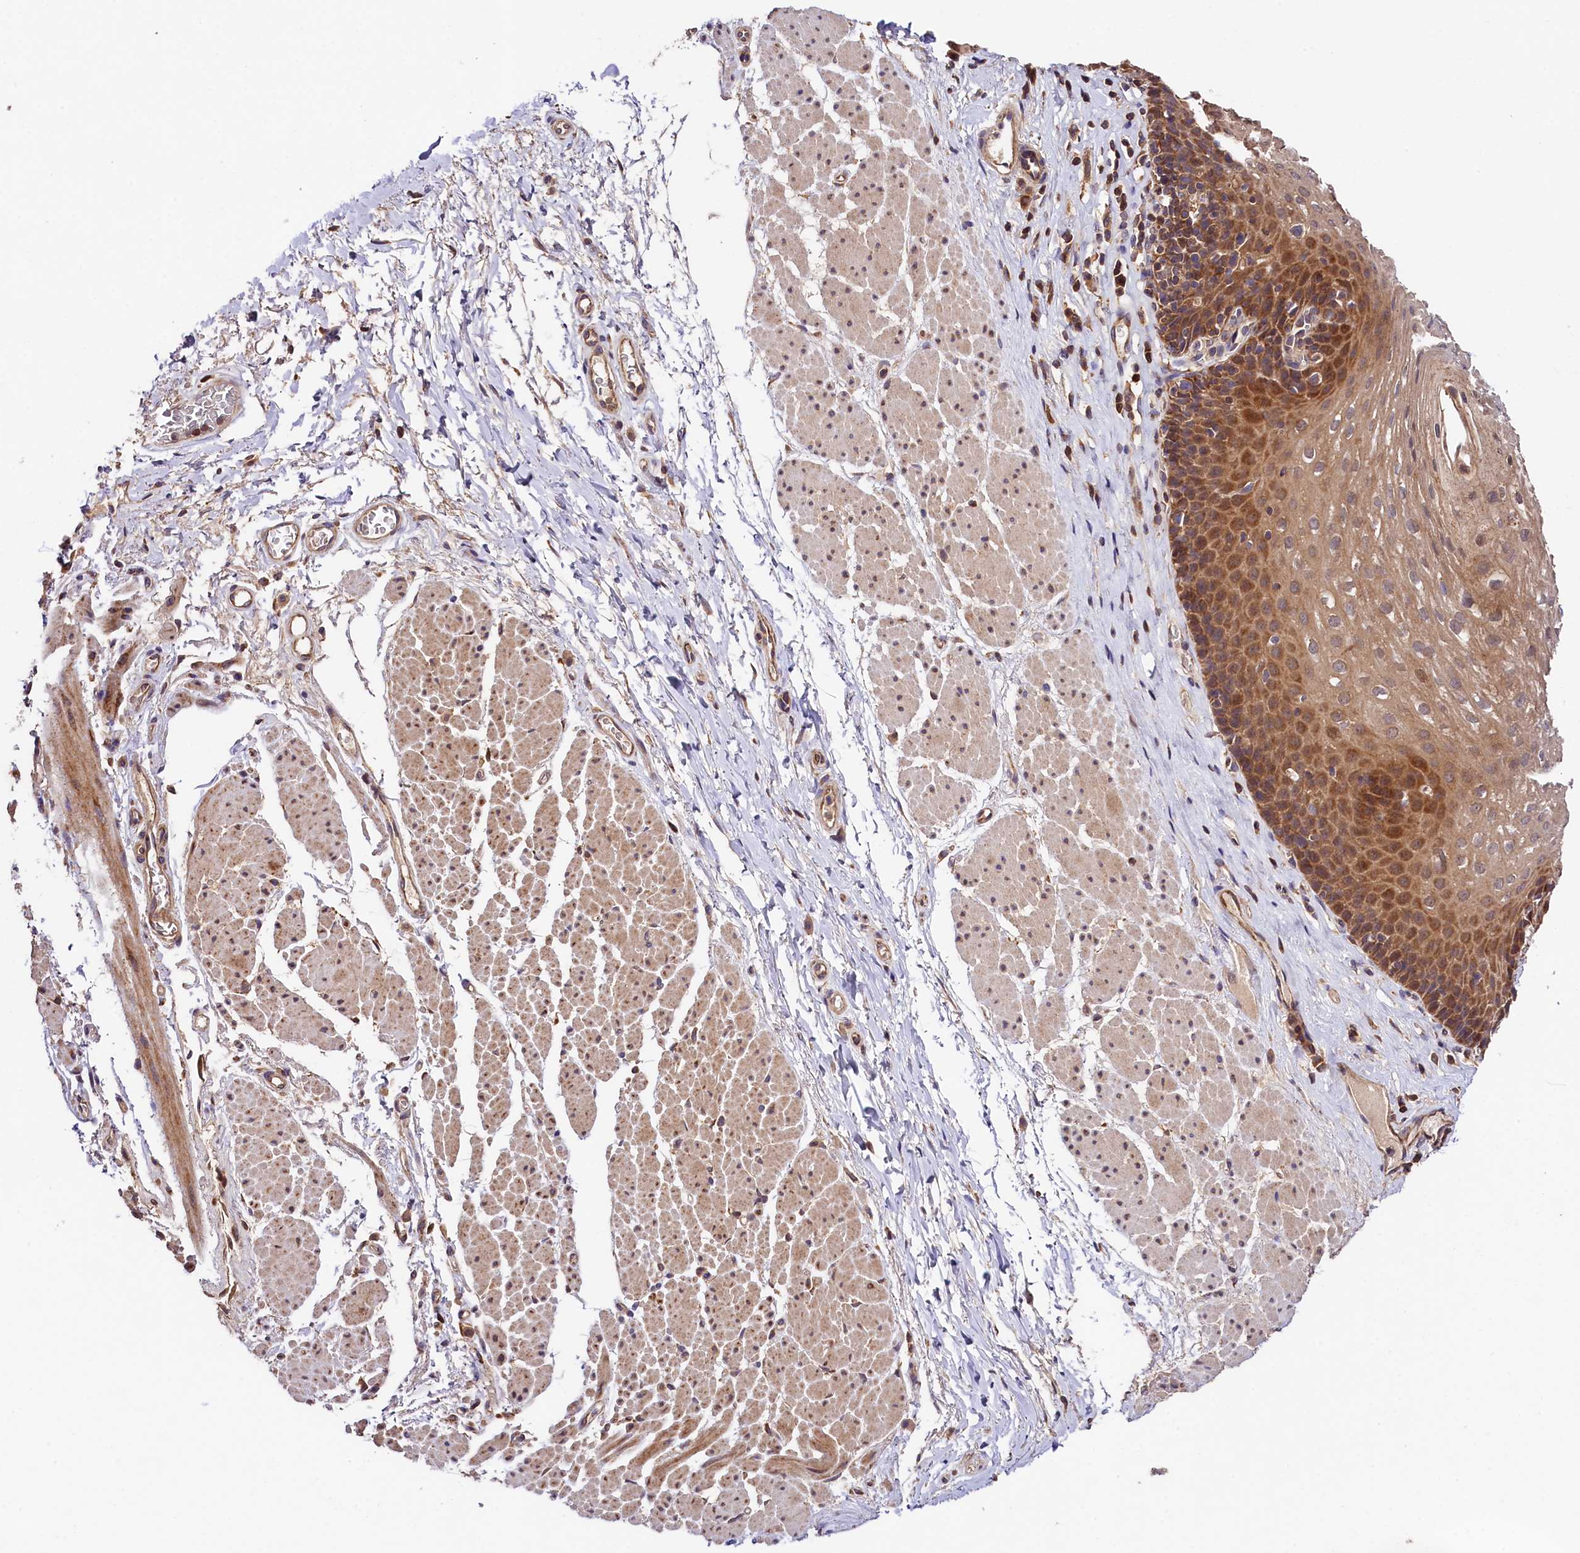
{"staining": {"intensity": "moderate", "quantity": ">75%", "location": "cytoplasmic/membranous"}, "tissue": "esophagus", "cell_type": "Squamous epithelial cells", "image_type": "normal", "snomed": [{"axis": "morphology", "description": "Normal tissue, NOS"}, {"axis": "topography", "description": "Esophagus"}], "caption": "Esophagus was stained to show a protein in brown. There is medium levels of moderate cytoplasmic/membranous staining in approximately >75% of squamous epithelial cells. Nuclei are stained in blue.", "gene": "KPTN", "patient": {"sex": "female", "age": 66}}